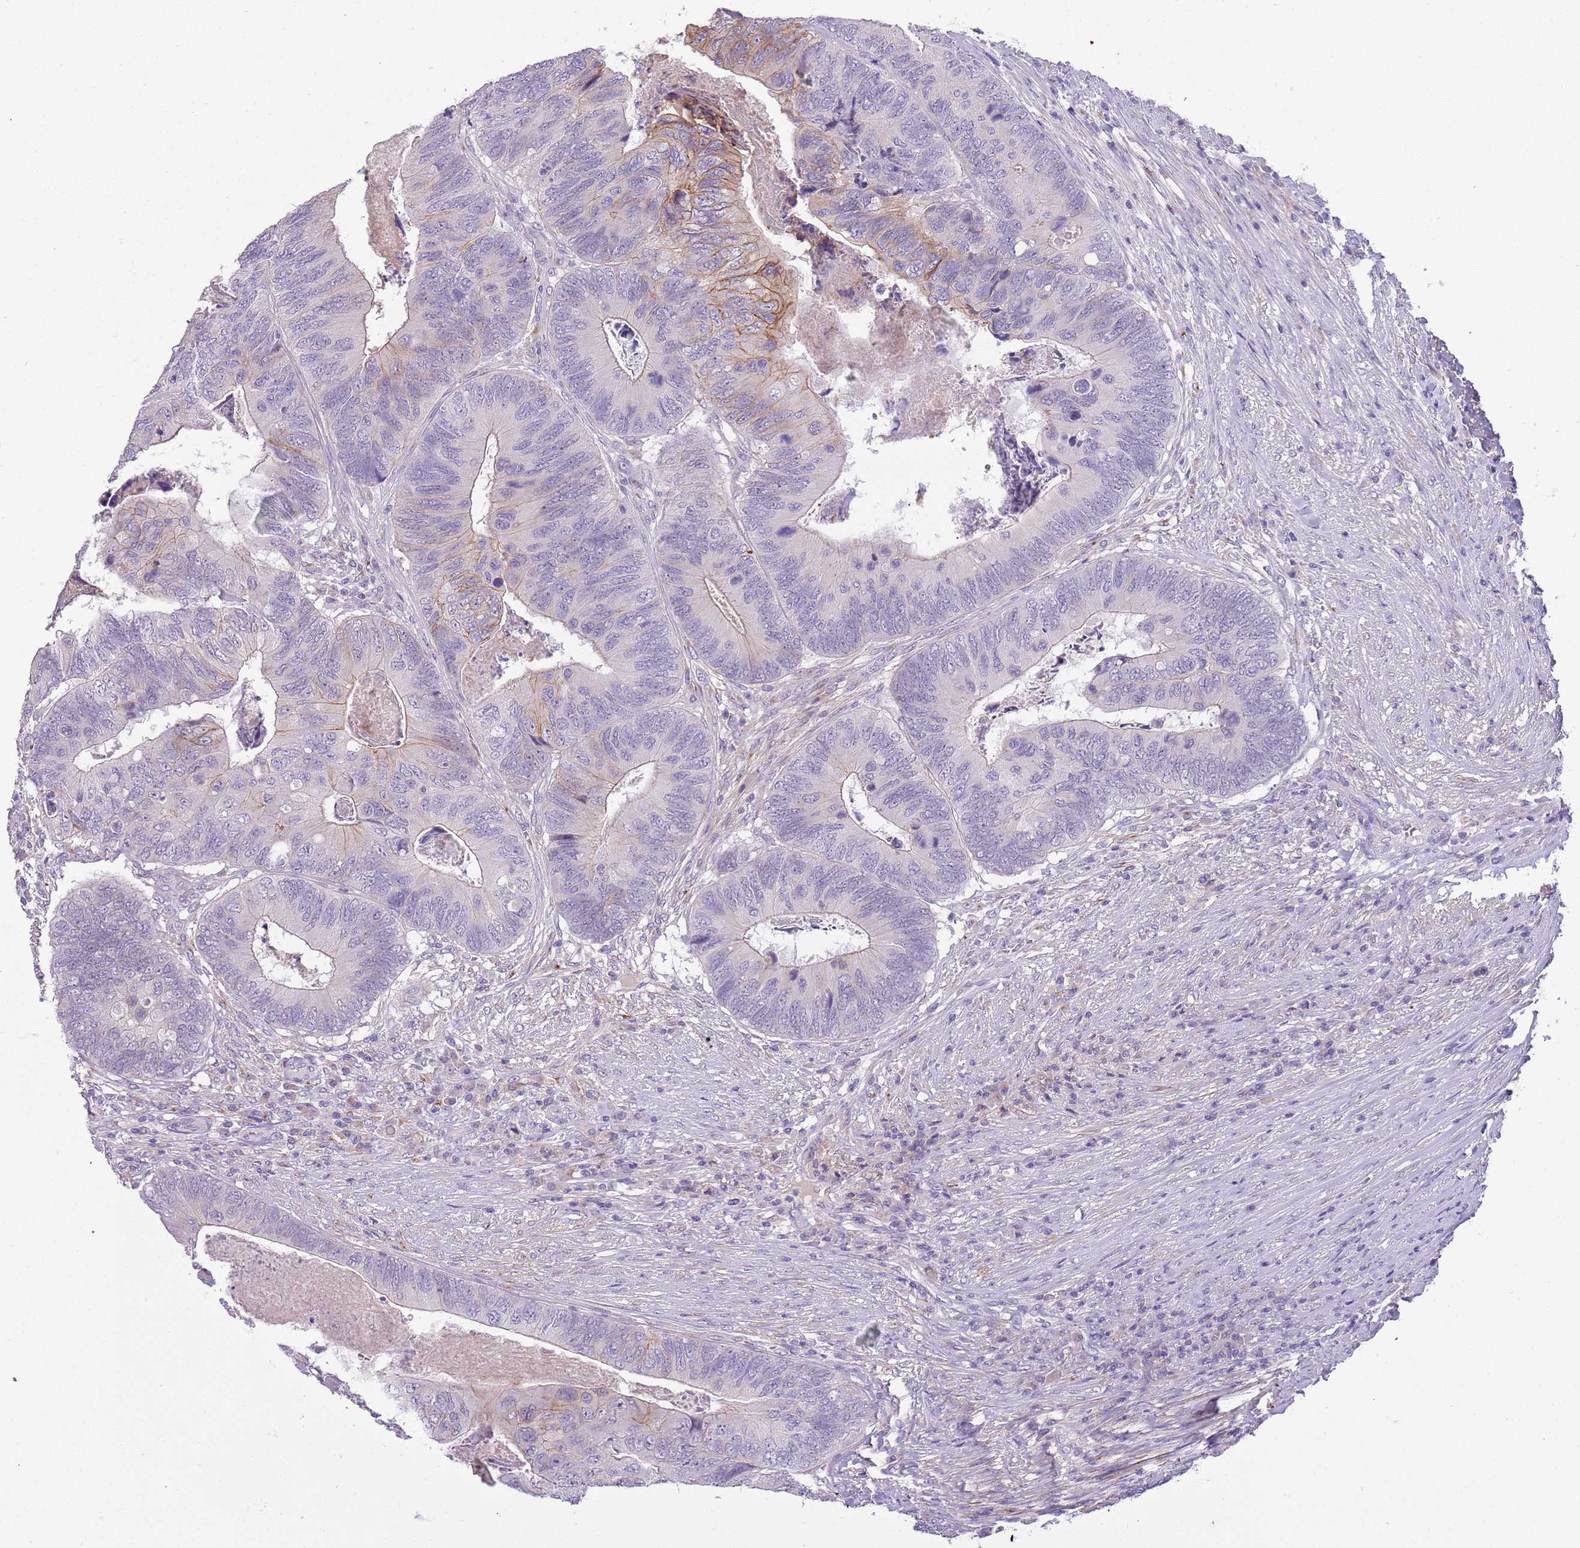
{"staining": {"intensity": "moderate", "quantity": "<25%", "location": "cytoplasmic/membranous"}, "tissue": "colorectal cancer", "cell_type": "Tumor cells", "image_type": "cancer", "snomed": [{"axis": "morphology", "description": "Adenocarcinoma, NOS"}, {"axis": "topography", "description": "Colon"}], "caption": "Human colorectal cancer (adenocarcinoma) stained with a protein marker reveals moderate staining in tumor cells.", "gene": "CFAP73", "patient": {"sex": "female", "age": 67}}